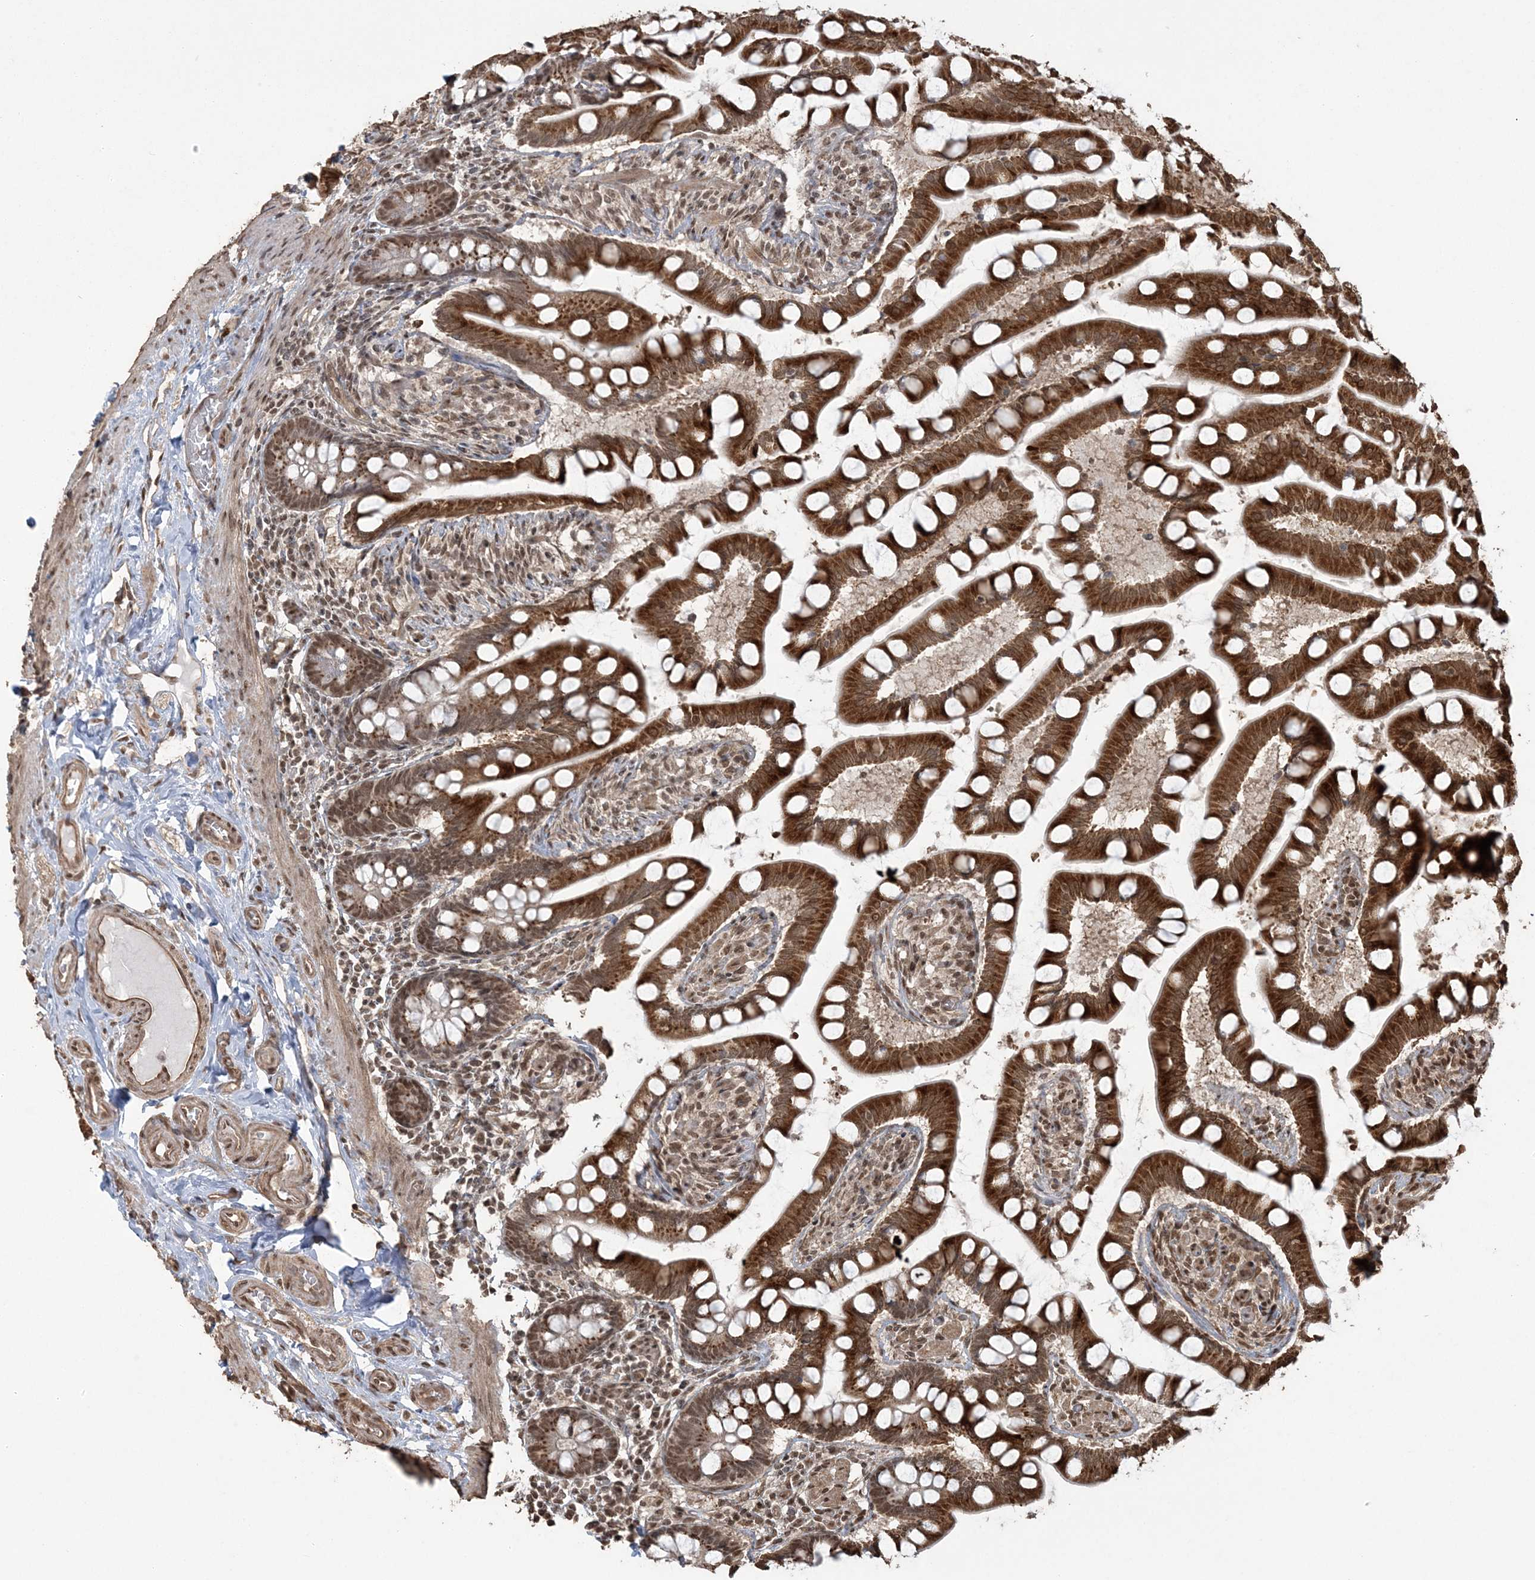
{"staining": {"intensity": "strong", "quantity": ">75%", "location": "cytoplasmic/membranous,nuclear"}, "tissue": "small intestine", "cell_type": "Glandular cells", "image_type": "normal", "snomed": [{"axis": "morphology", "description": "Normal tissue, NOS"}, {"axis": "topography", "description": "Small intestine"}], "caption": "Normal small intestine exhibits strong cytoplasmic/membranous,nuclear staining in about >75% of glandular cells The staining was performed using DAB (3,3'-diaminobenzidine) to visualize the protein expression in brown, while the nuclei were stained in blue with hematoxylin (Magnification: 20x)..", "gene": "ZNF839", "patient": {"sex": "male", "age": 41}}